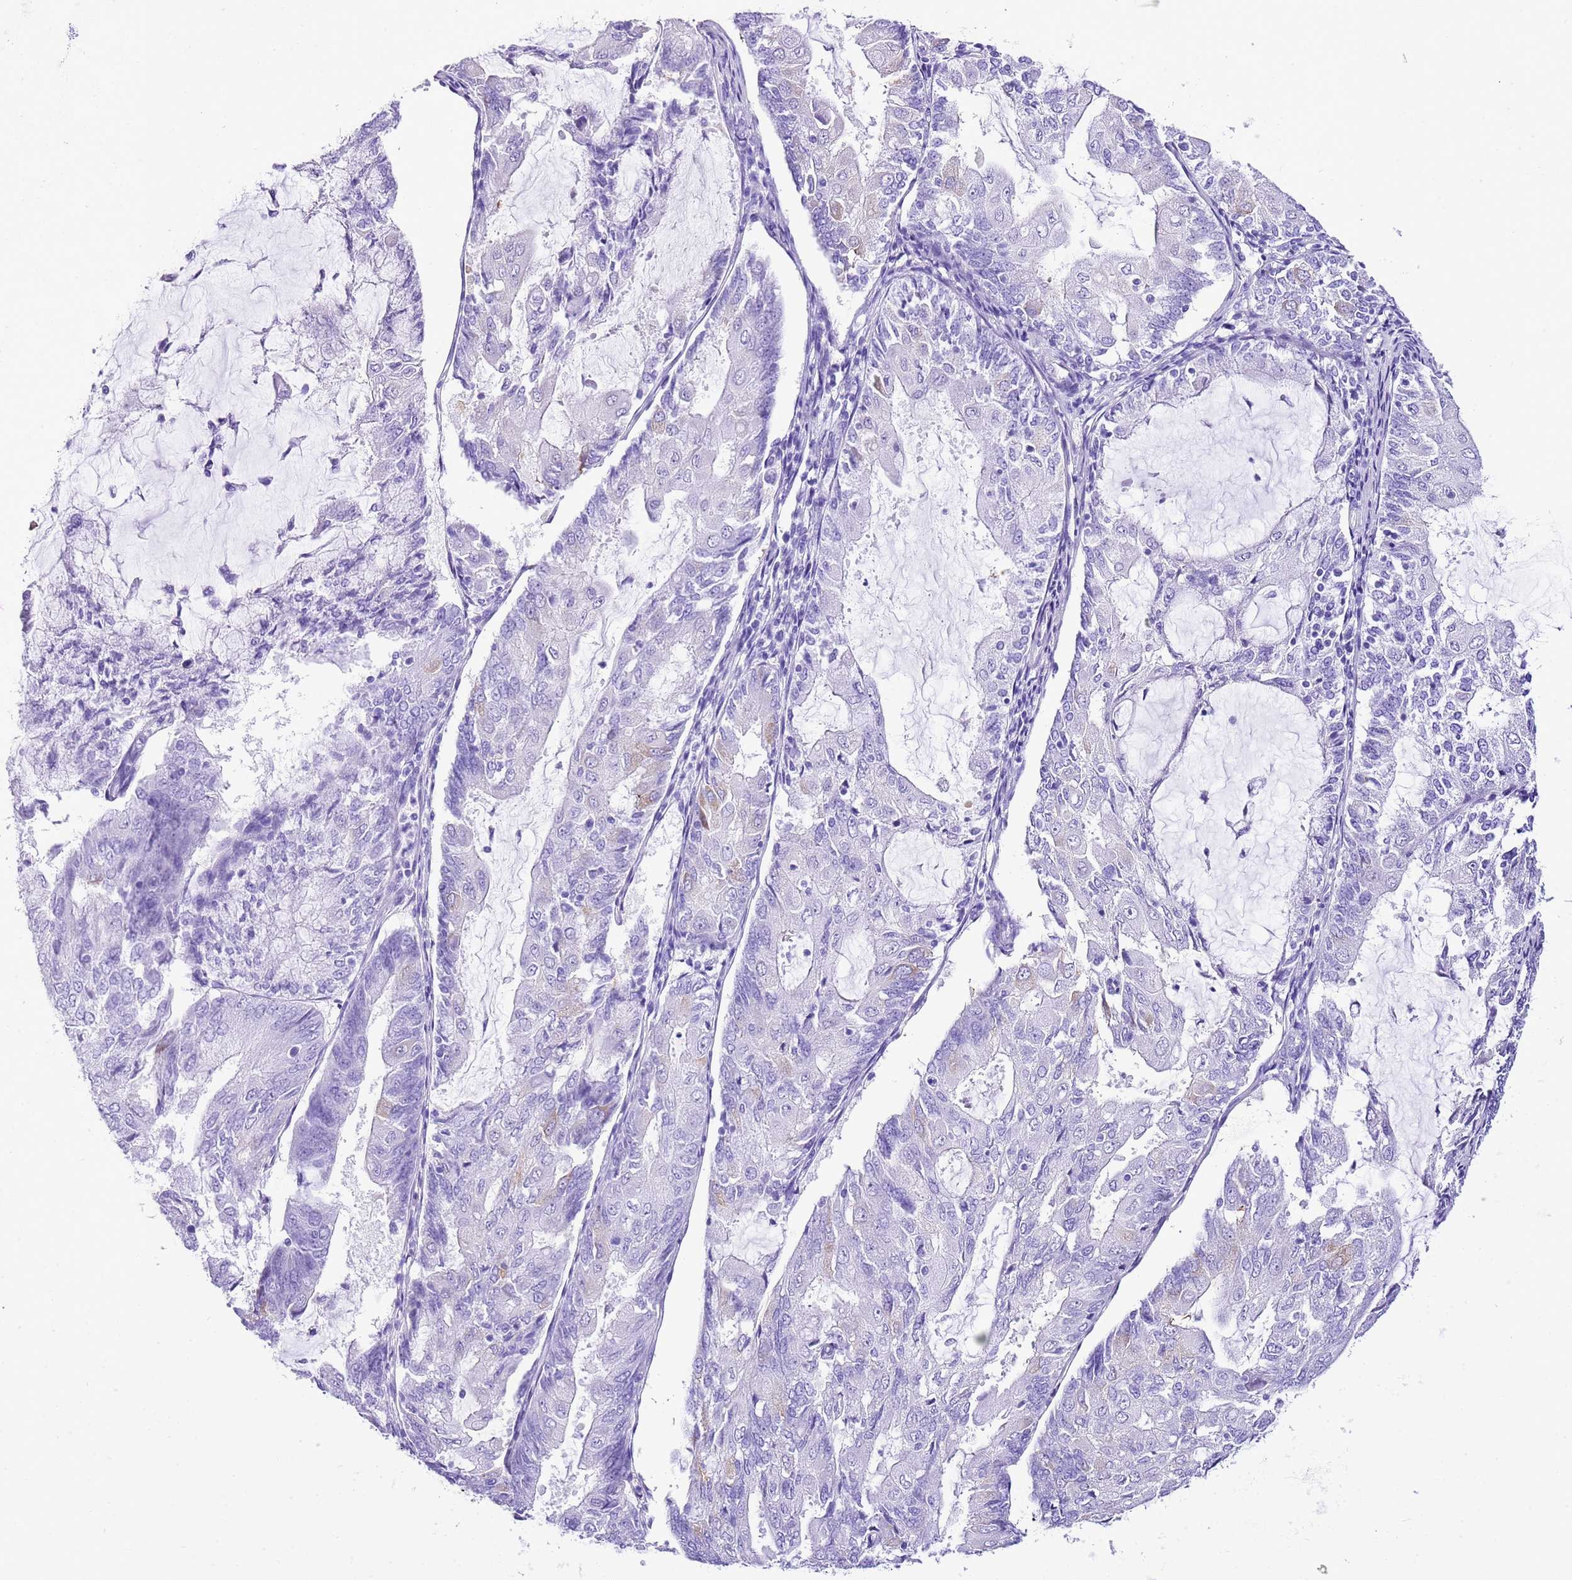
{"staining": {"intensity": "negative", "quantity": "none", "location": "none"}, "tissue": "endometrial cancer", "cell_type": "Tumor cells", "image_type": "cancer", "snomed": [{"axis": "morphology", "description": "Adenocarcinoma, NOS"}, {"axis": "topography", "description": "Endometrium"}], "caption": "Protein analysis of endometrial adenocarcinoma exhibits no significant positivity in tumor cells.", "gene": "KCNC1", "patient": {"sex": "female", "age": 81}}